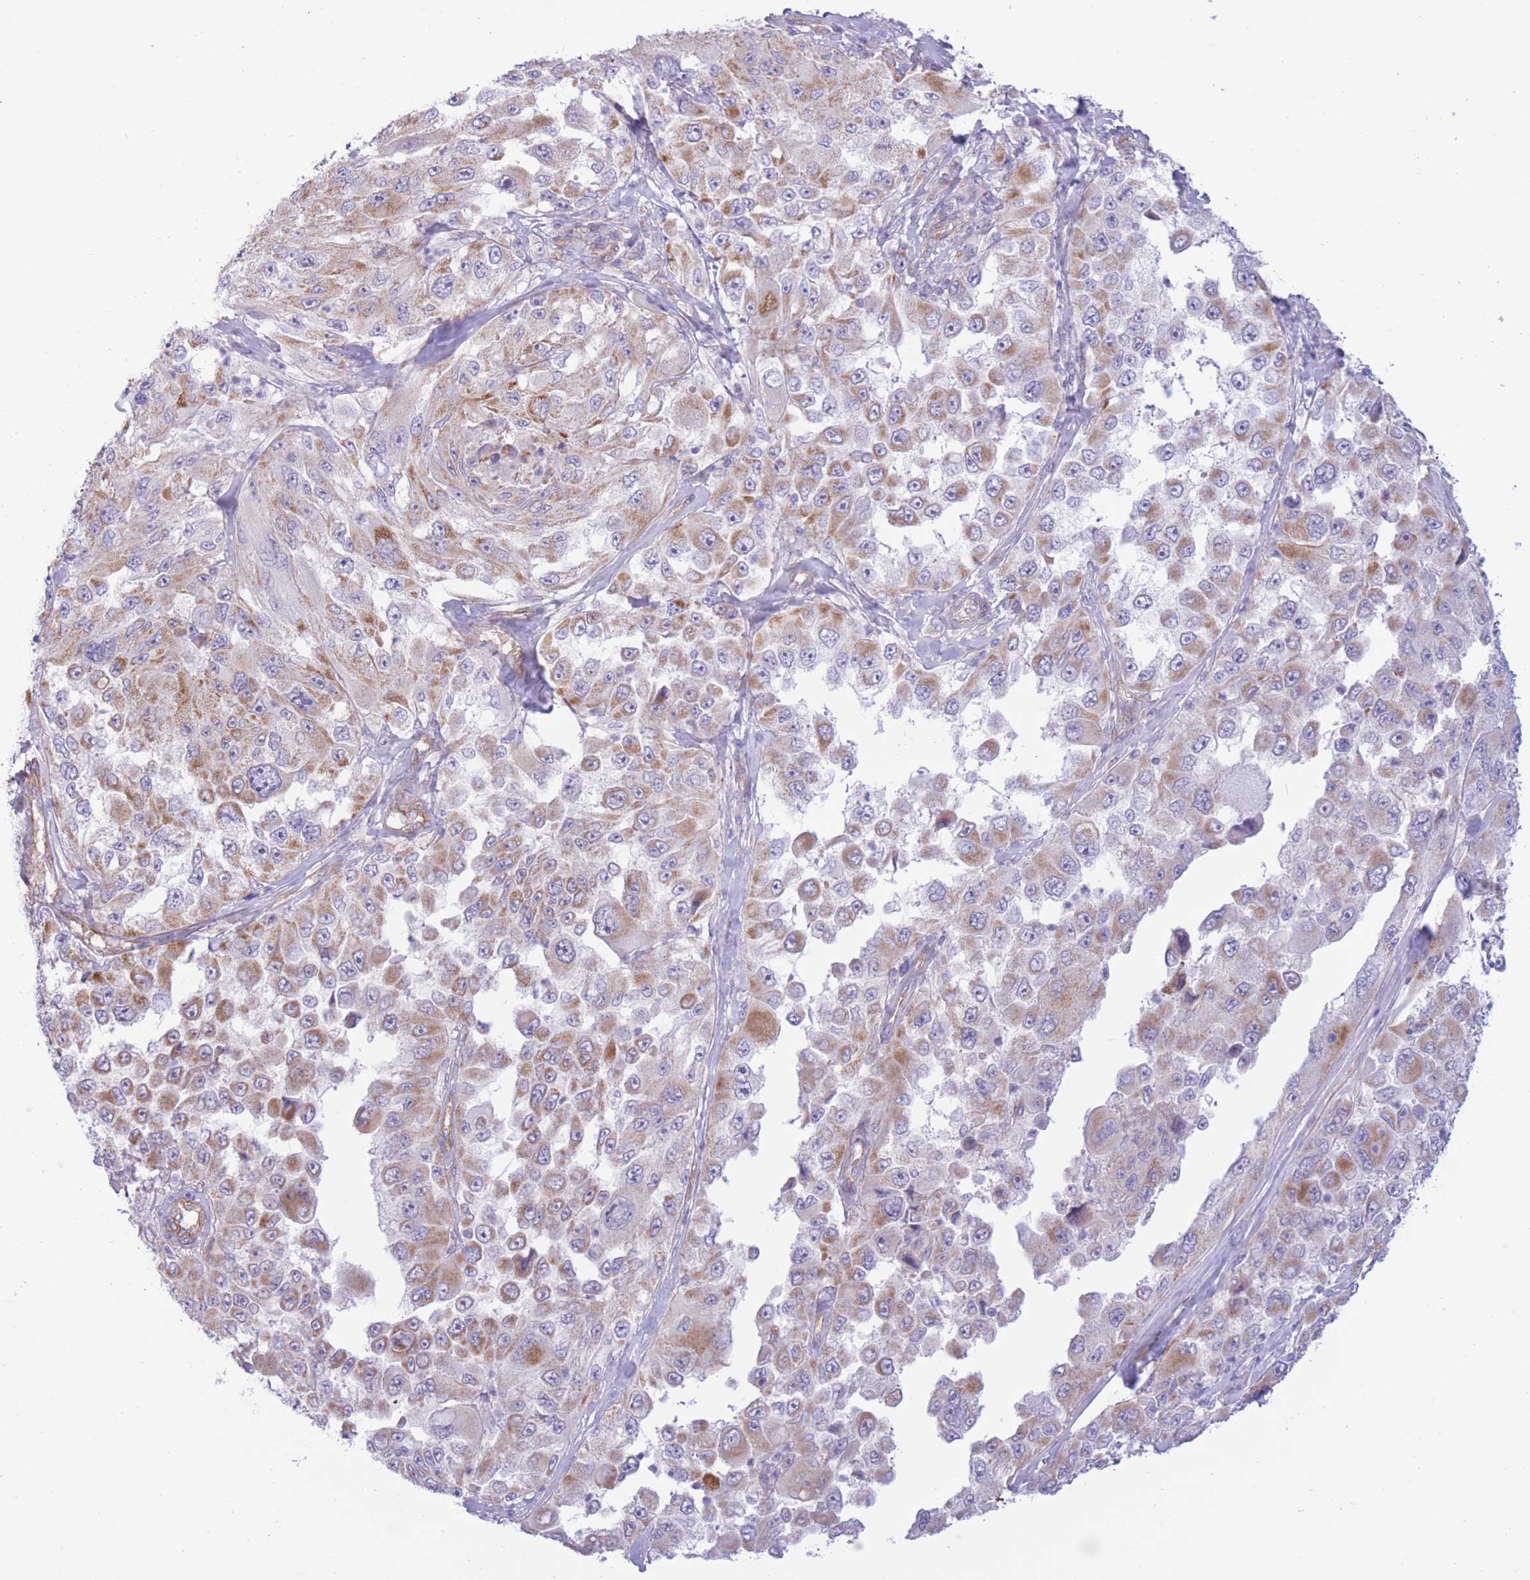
{"staining": {"intensity": "moderate", "quantity": "25%-75%", "location": "cytoplasmic/membranous"}, "tissue": "melanoma", "cell_type": "Tumor cells", "image_type": "cancer", "snomed": [{"axis": "morphology", "description": "Malignant melanoma, Metastatic site"}, {"axis": "topography", "description": "Lymph node"}], "caption": "This is a photomicrograph of IHC staining of malignant melanoma (metastatic site), which shows moderate positivity in the cytoplasmic/membranous of tumor cells.", "gene": "MRPS31", "patient": {"sex": "male", "age": 62}}